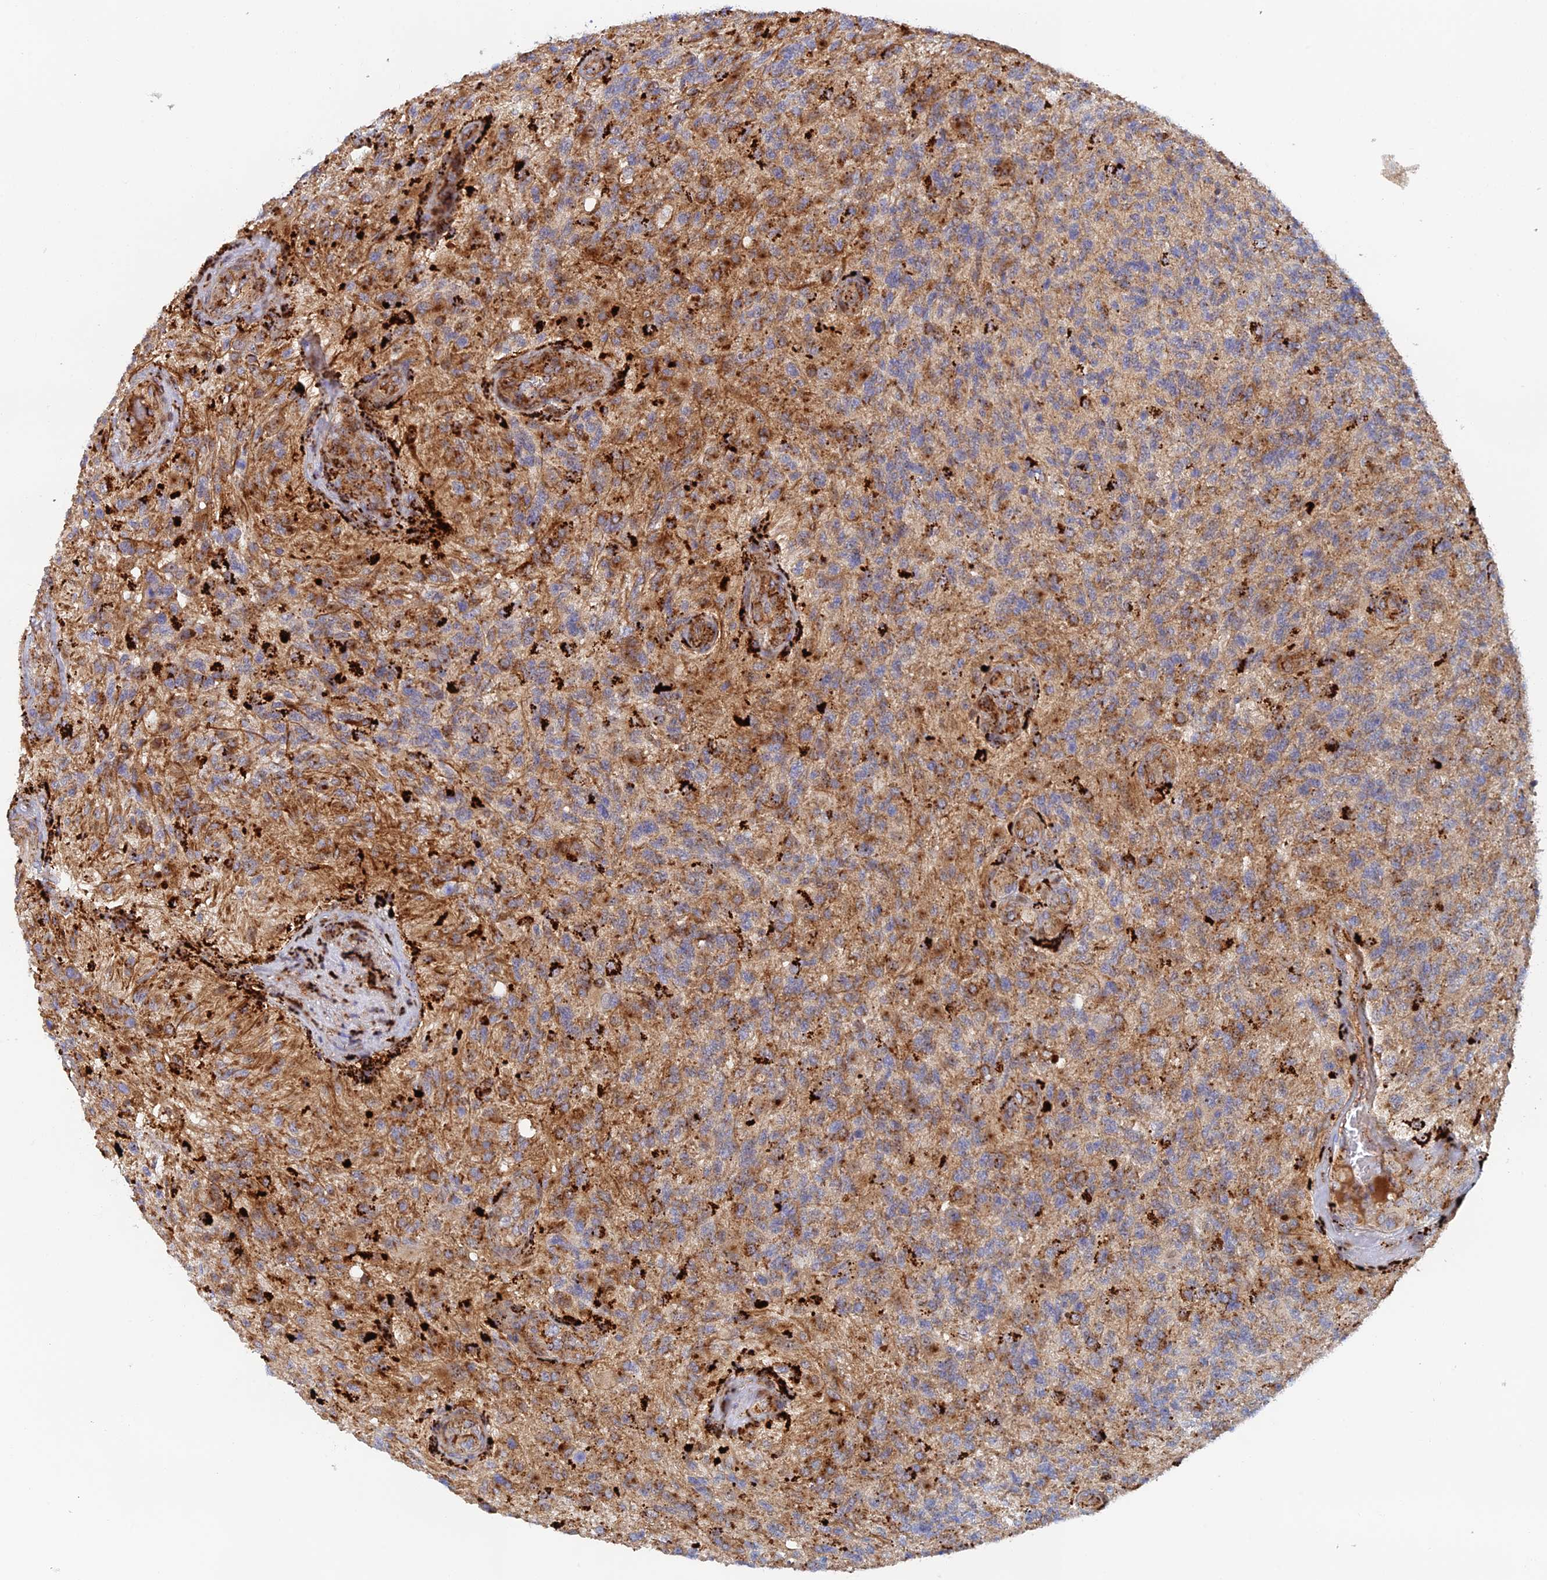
{"staining": {"intensity": "moderate", "quantity": "25%-75%", "location": "cytoplasmic/membranous"}, "tissue": "glioma", "cell_type": "Tumor cells", "image_type": "cancer", "snomed": [{"axis": "morphology", "description": "Glioma, malignant, High grade"}, {"axis": "topography", "description": "Brain"}], "caption": "A medium amount of moderate cytoplasmic/membranous staining is identified in approximately 25%-75% of tumor cells in glioma tissue. The protein is shown in brown color, while the nuclei are stained blue.", "gene": "PPP2R3C", "patient": {"sex": "male", "age": 56}}